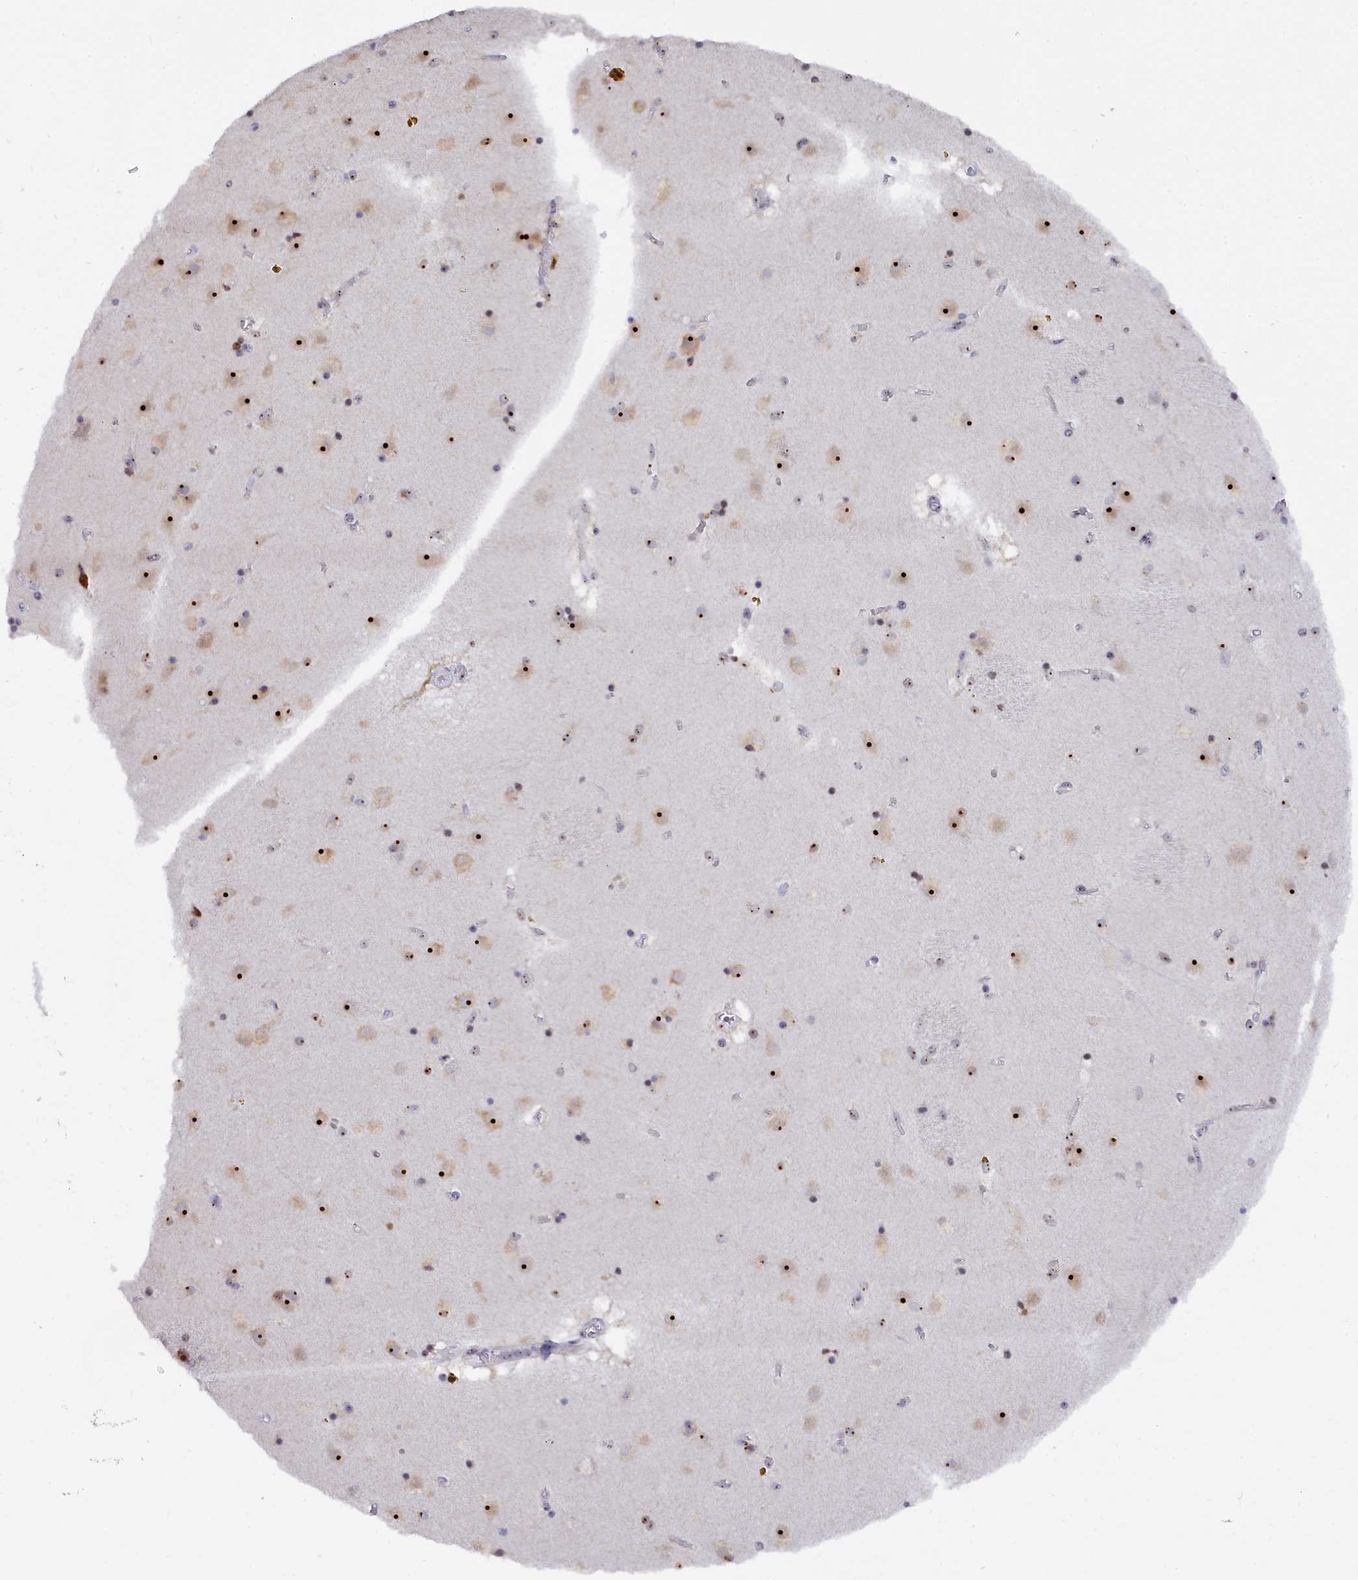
{"staining": {"intensity": "moderate", "quantity": "<25%", "location": "nuclear"}, "tissue": "caudate", "cell_type": "Glial cells", "image_type": "normal", "snomed": [{"axis": "morphology", "description": "Normal tissue, NOS"}, {"axis": "topography", "description": "Lateral ventricle wall"}], "caption": "Immunohistochemical staining of benign human caudate exhibits low levels of moderate nuclear staining in approximately <25% of glial cells.", "gene": "RSL1D1", "patient": {"sex": "male", "age": 70}}